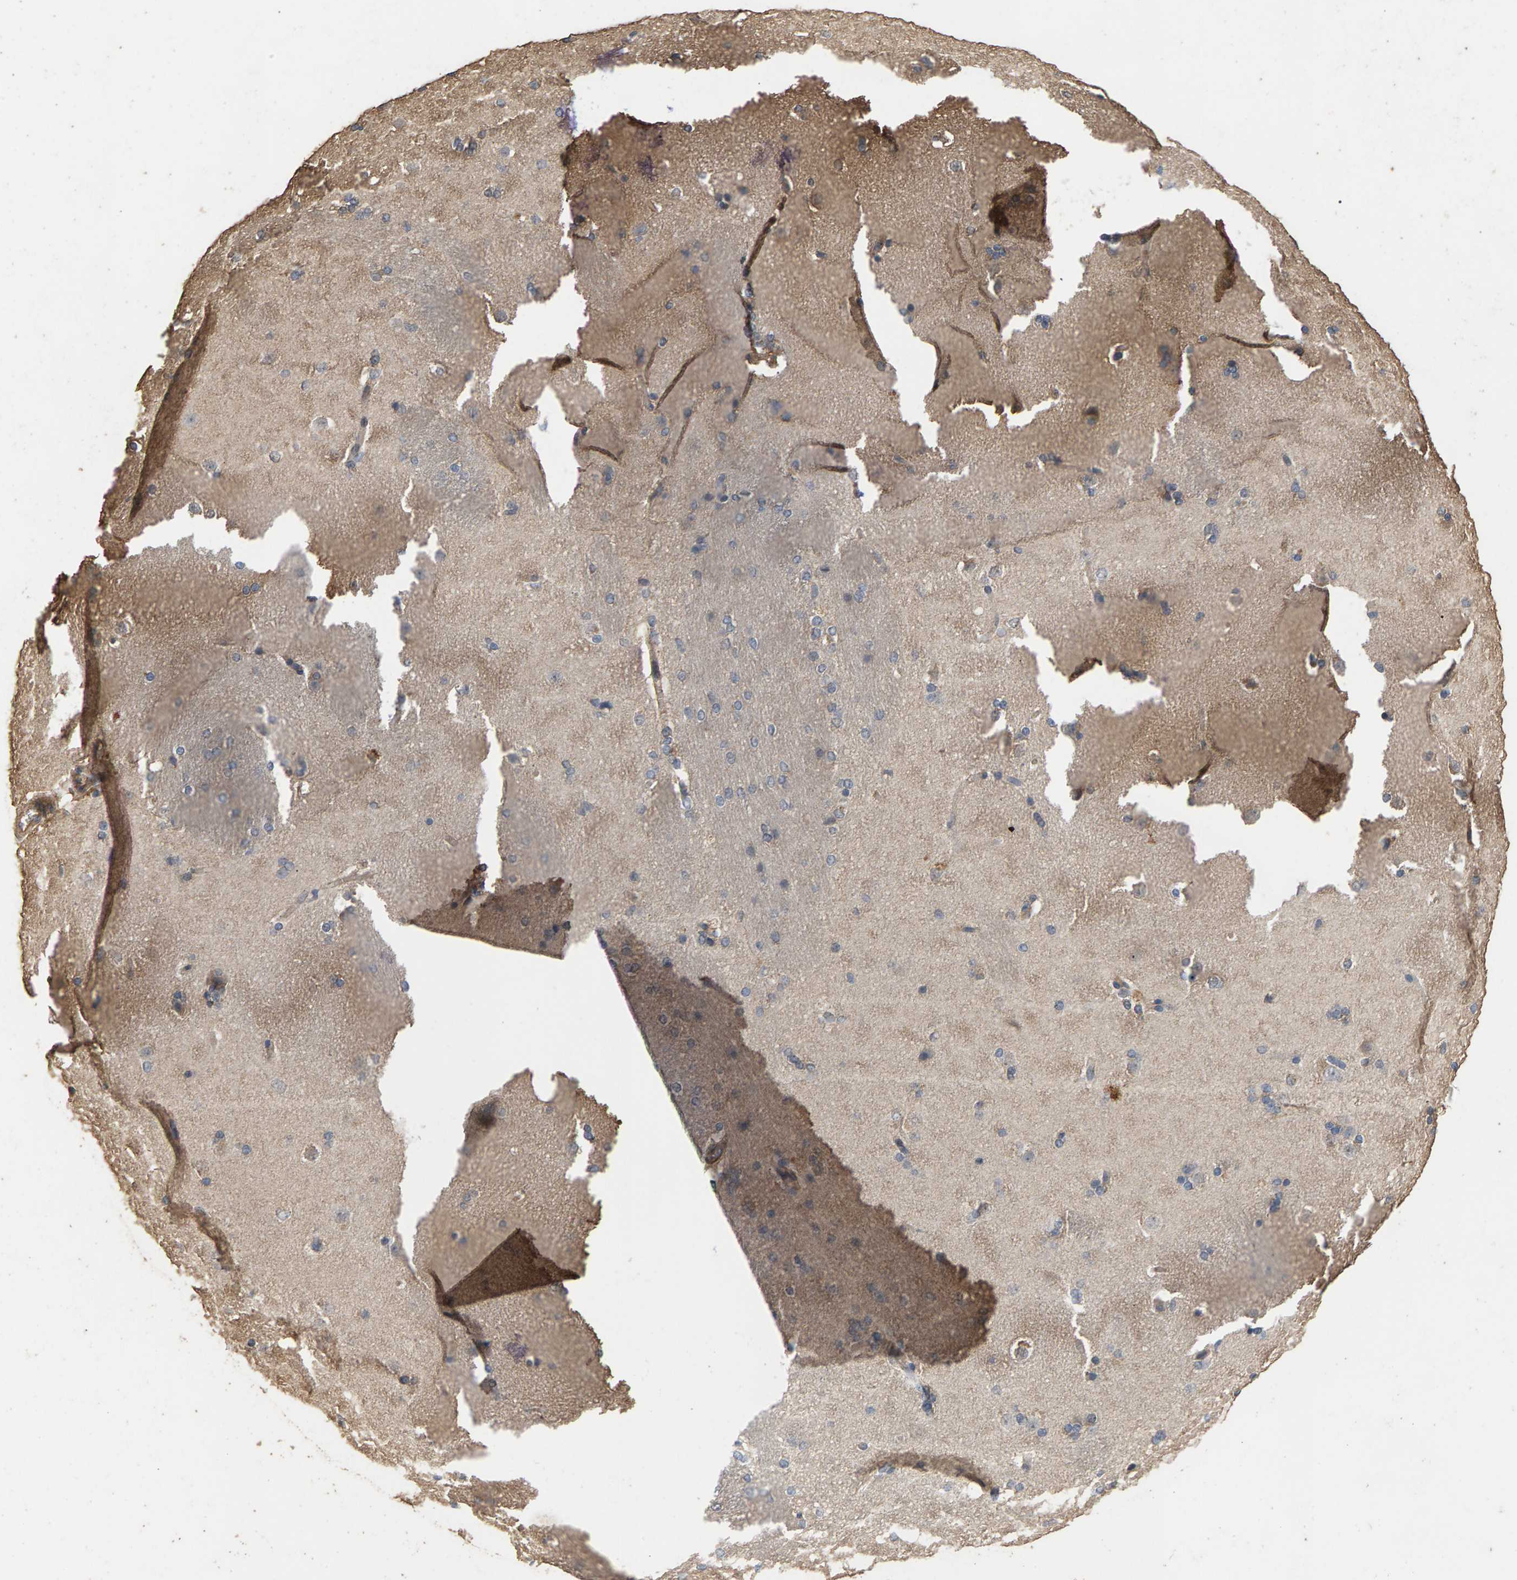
{"staining": {"intensity": "negative", "quantity": "none", "location": "none"}, "tissue": "caudate", "cell_type": "Glial cells", "image_type": "normal", "snomed": [{"axis": "morphology", "description": "Normal tissue, NOS"}, {"axis": "topography", "description": "Lateral ventricle wall"}], "caption": "High power microscopy image of an IHC photomicrograph of benign caudate, revealing no significant staining in glial cells.", "gene": "HTRA3", "patient": {"sex": "female", "age": 19}}